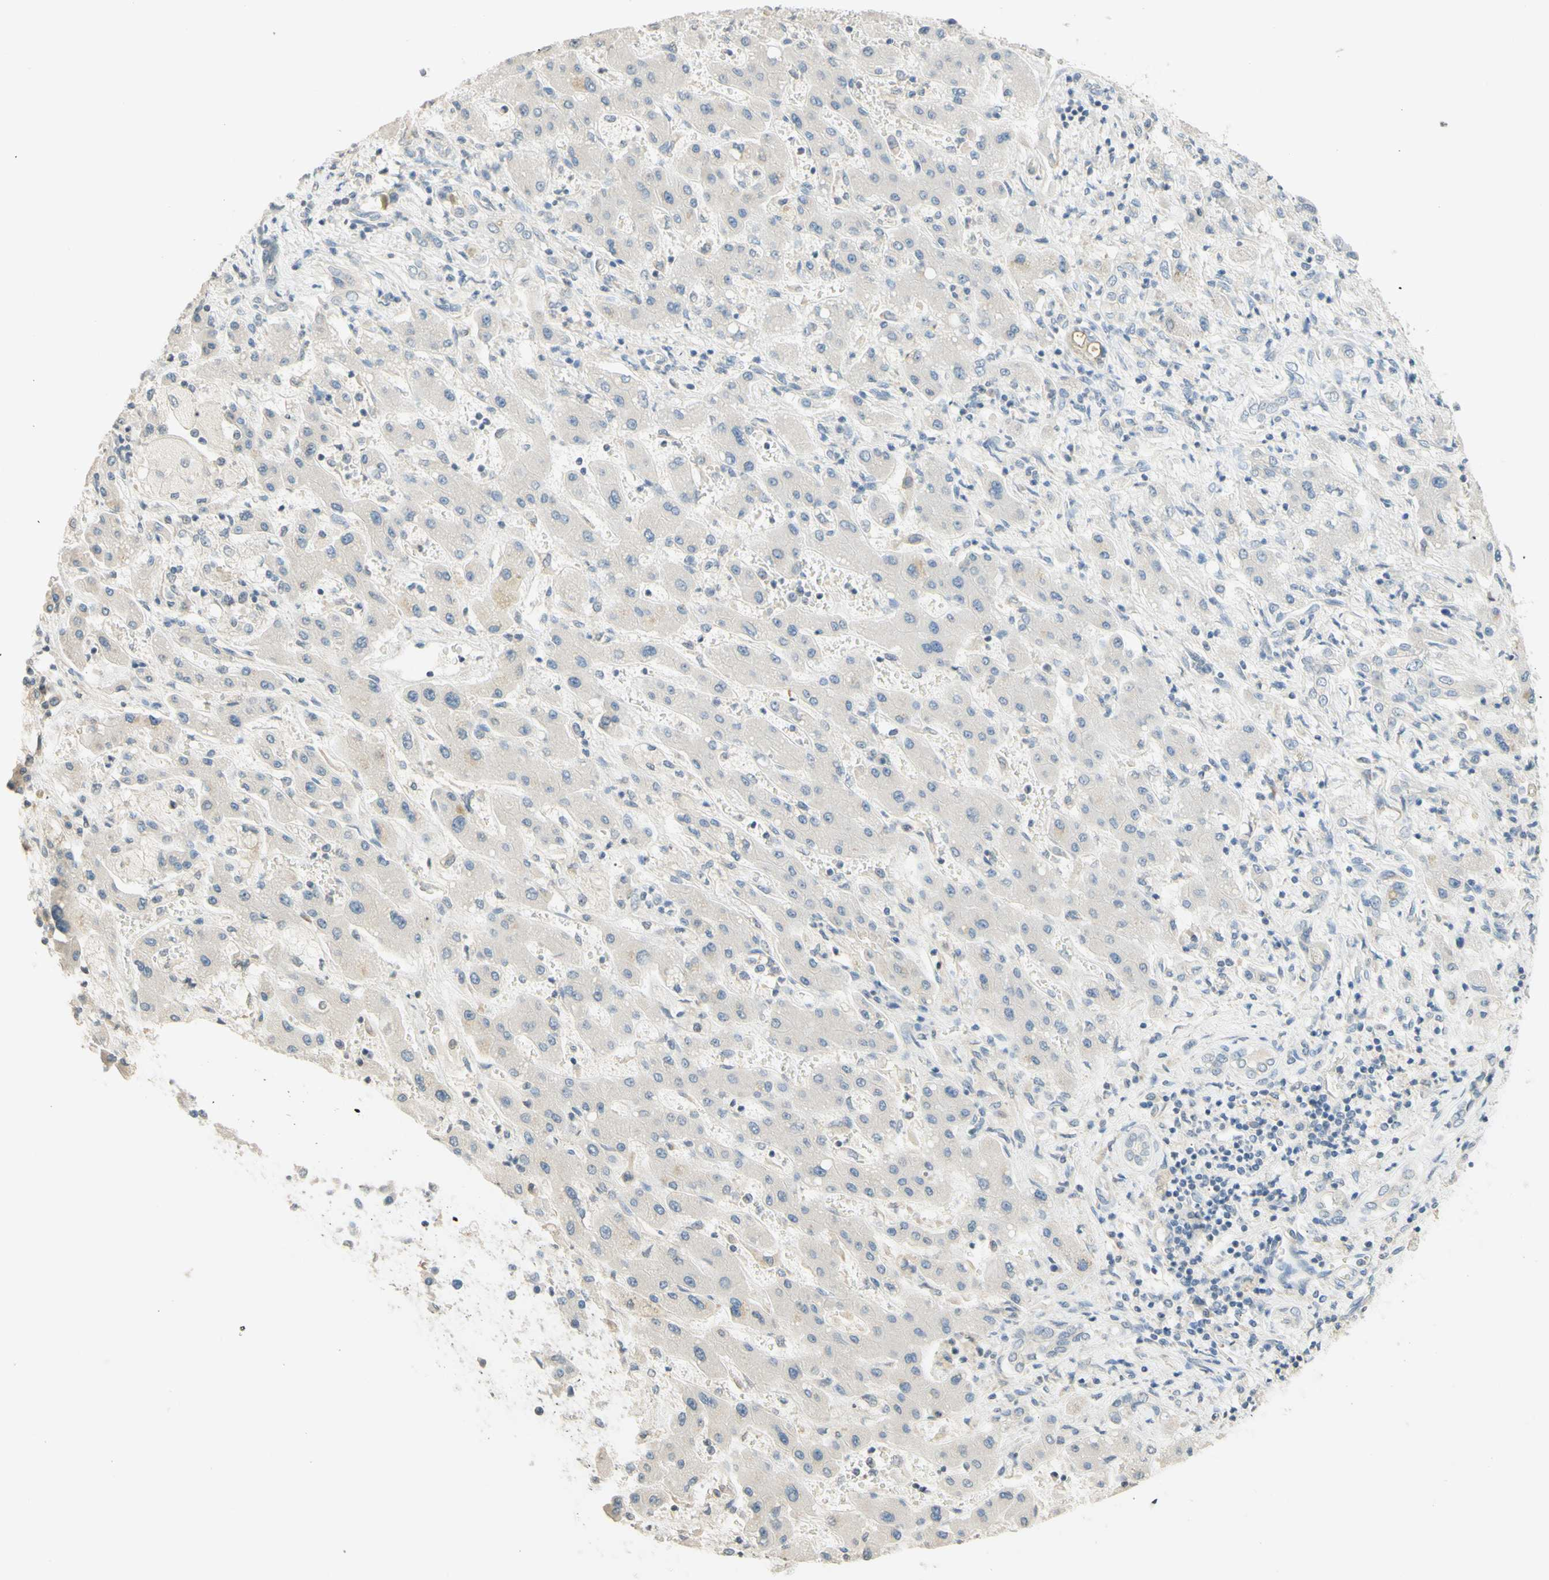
{"staining": {"intensity": "weak", "quantity": "<25%", "location": "cytoplasmic/membranous"}, "tissue": "liver cancer", "cell_type": "Tumor cells", "image_type": "cancer", "snomed": [{"axis": "morphology", "description": "Cholangiocarcinoma"}, {"axis": "topography", "description": "Liver"}], "caption": "Liver cancer stained for a protein using immunohistochemistry (IHC) shows no positivity tumor cells.", "gene": "MAG", "patient": {"sex": "male", "age": 50}}